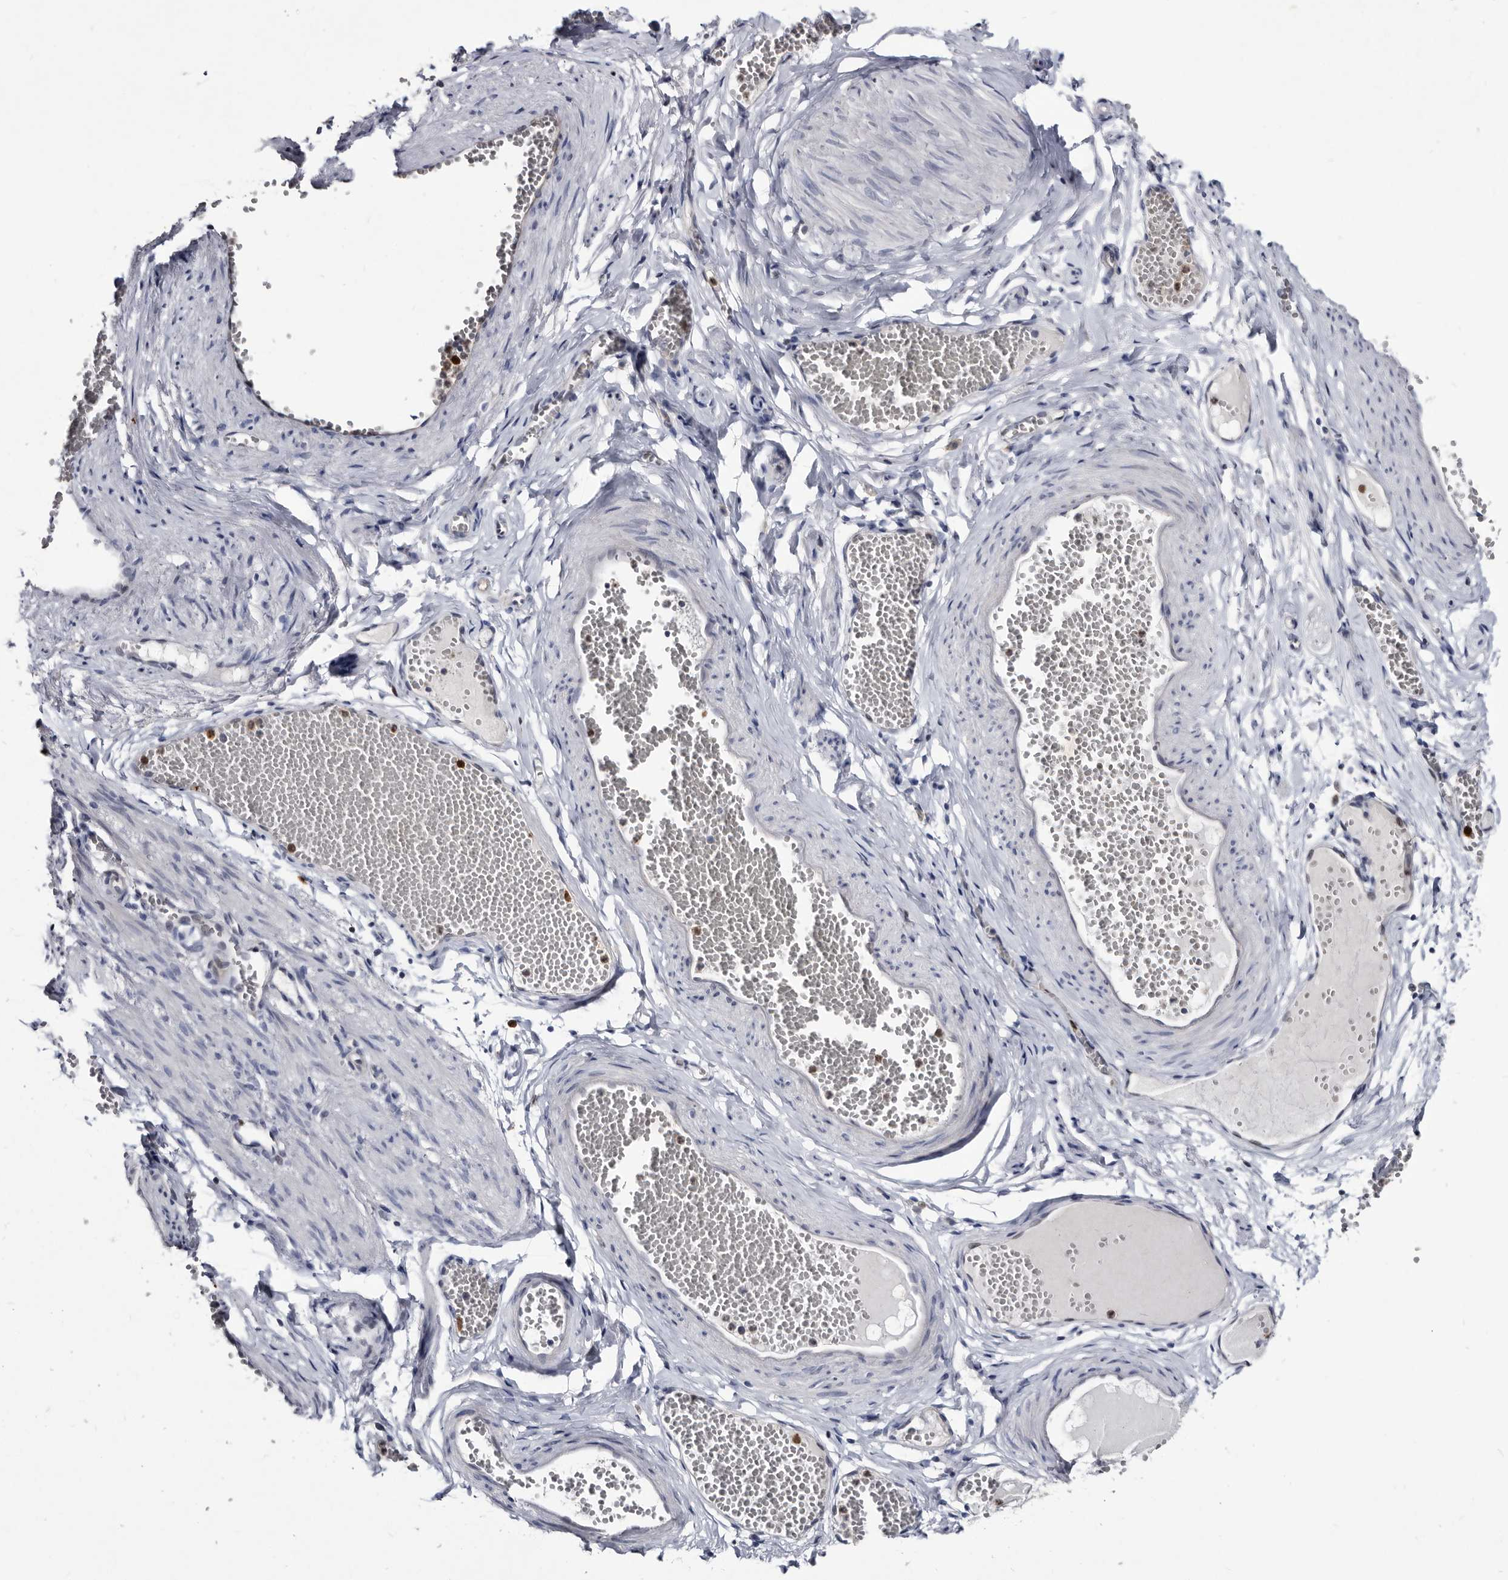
{"staining": {"intensity": "weak", "quantity": "25%-75%", "location": "nuclear"}, "tissue": "adipose tissue", "cell_type": "Adipocytes", "image_type": "normal", "snomed": [{"axis": "morphology", "description": "Normal tissue, NOS"}, {"axis": "topography", "description": "Smooth muscle"}, {"axis": "topography", "description": "Peripheral nerve tissue"}], "caption": "This micrograph reveals unremarkable adipose tissue stained with immunohistochemistry to label a protein in brown. The nuclear of adipocytes show weak positivity for the protein. Nuclei are counter-stained blue.", "gene": "SERPINB8", "patient": {"sex": "female", "age": 39}}